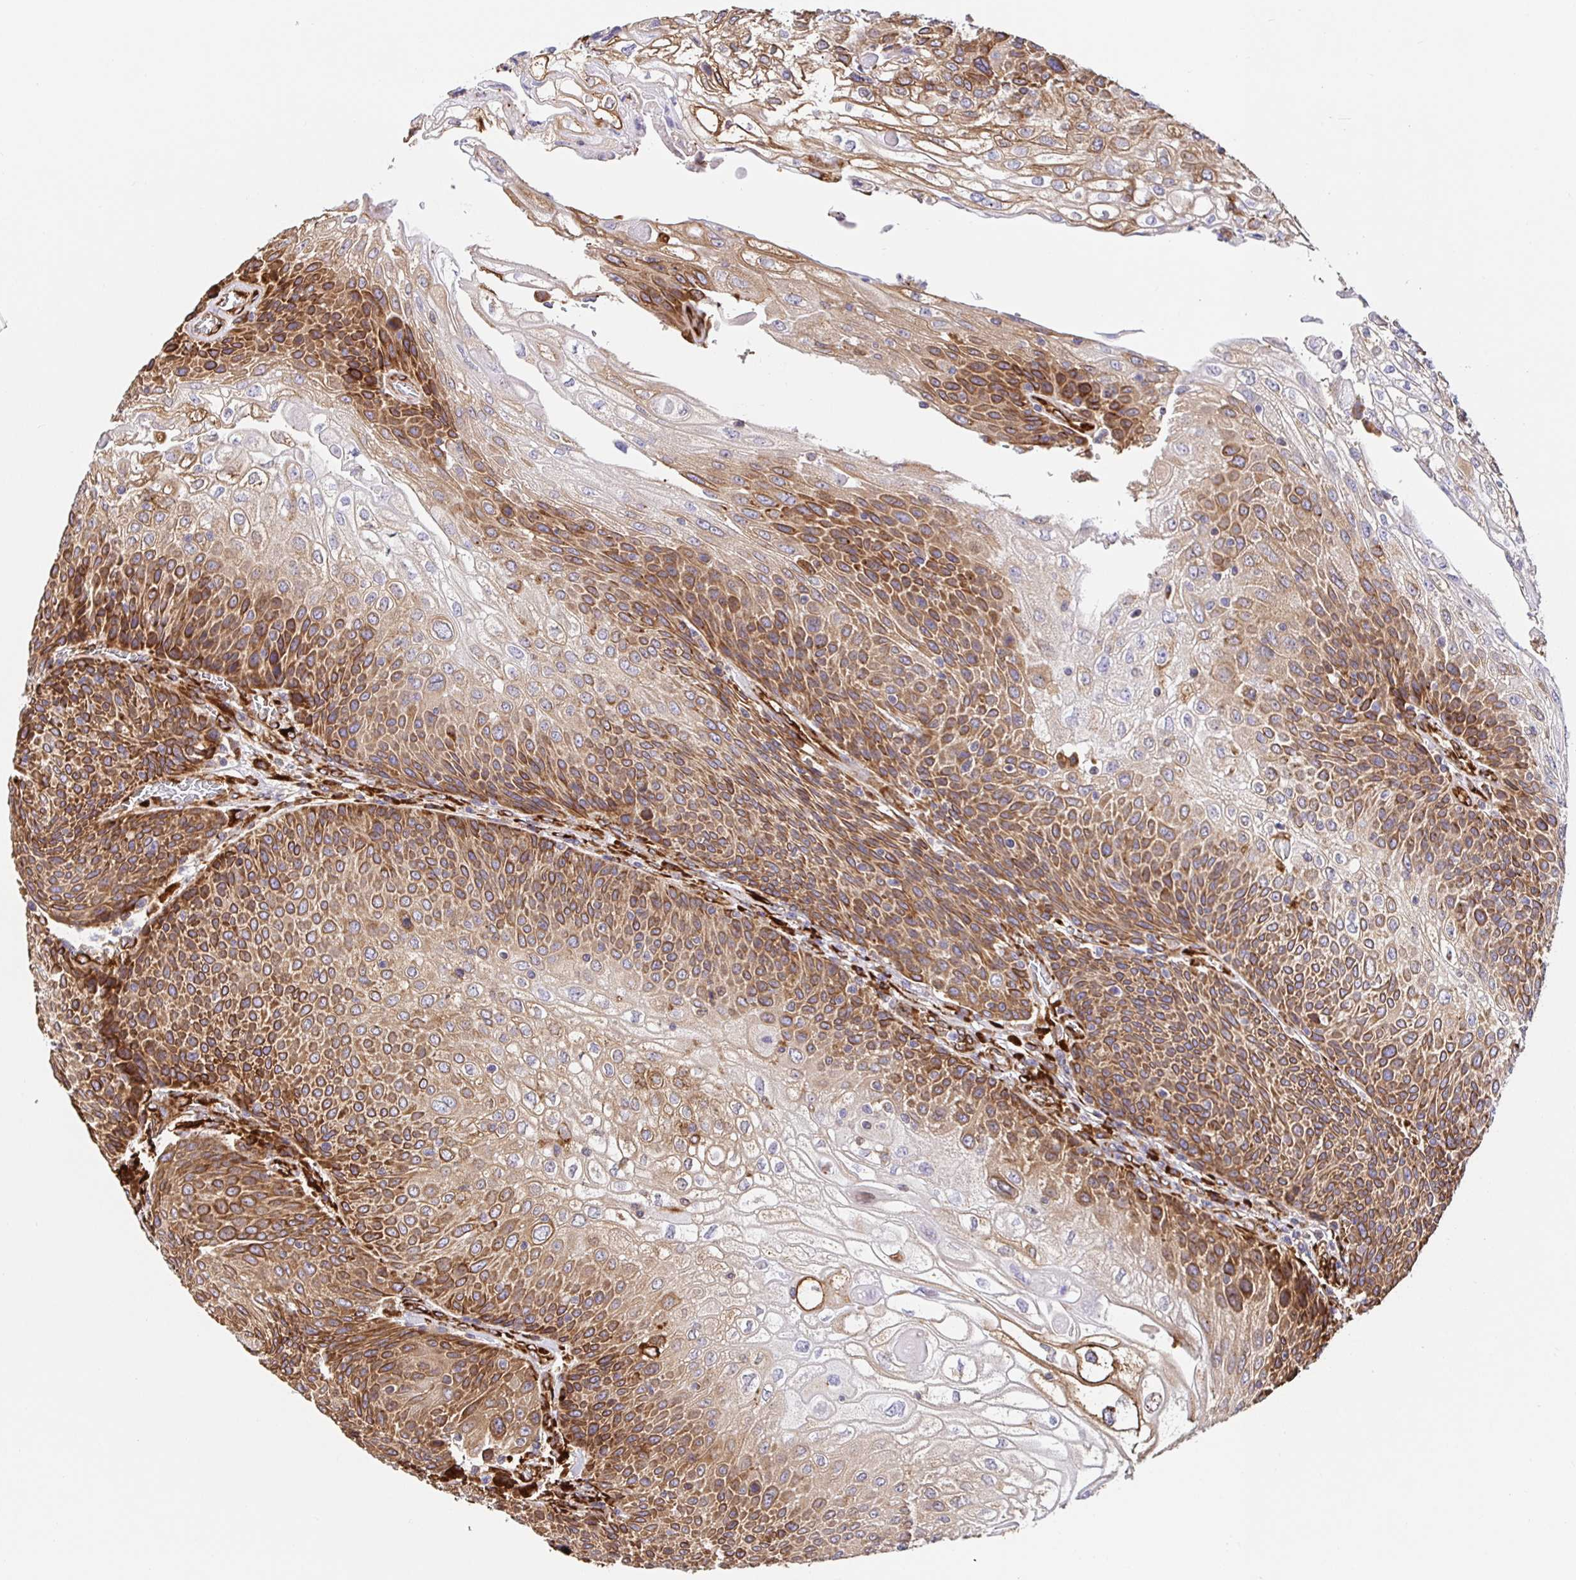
{"staining": {"intensity": "strong", "quantity": "25%-75%", "location": "cytoplasmic/membranous"}, "tissue": "urothelial cancer", "cell_type": "Tumor cells", "image_type": "cancer", "snomed": [{"axis": "morphology", "description": "Urothelial carcinoma, High grade"}, {"axis": "topography", "description": "Urinary bladder"}], "caption": "Tumor cells exhibit strong cytoplasmic/membranous staining in about 25%-75% of cells in urothelial cancer.", "gene": "MAOA", "patient": {"sex": "female", "age": 70}}